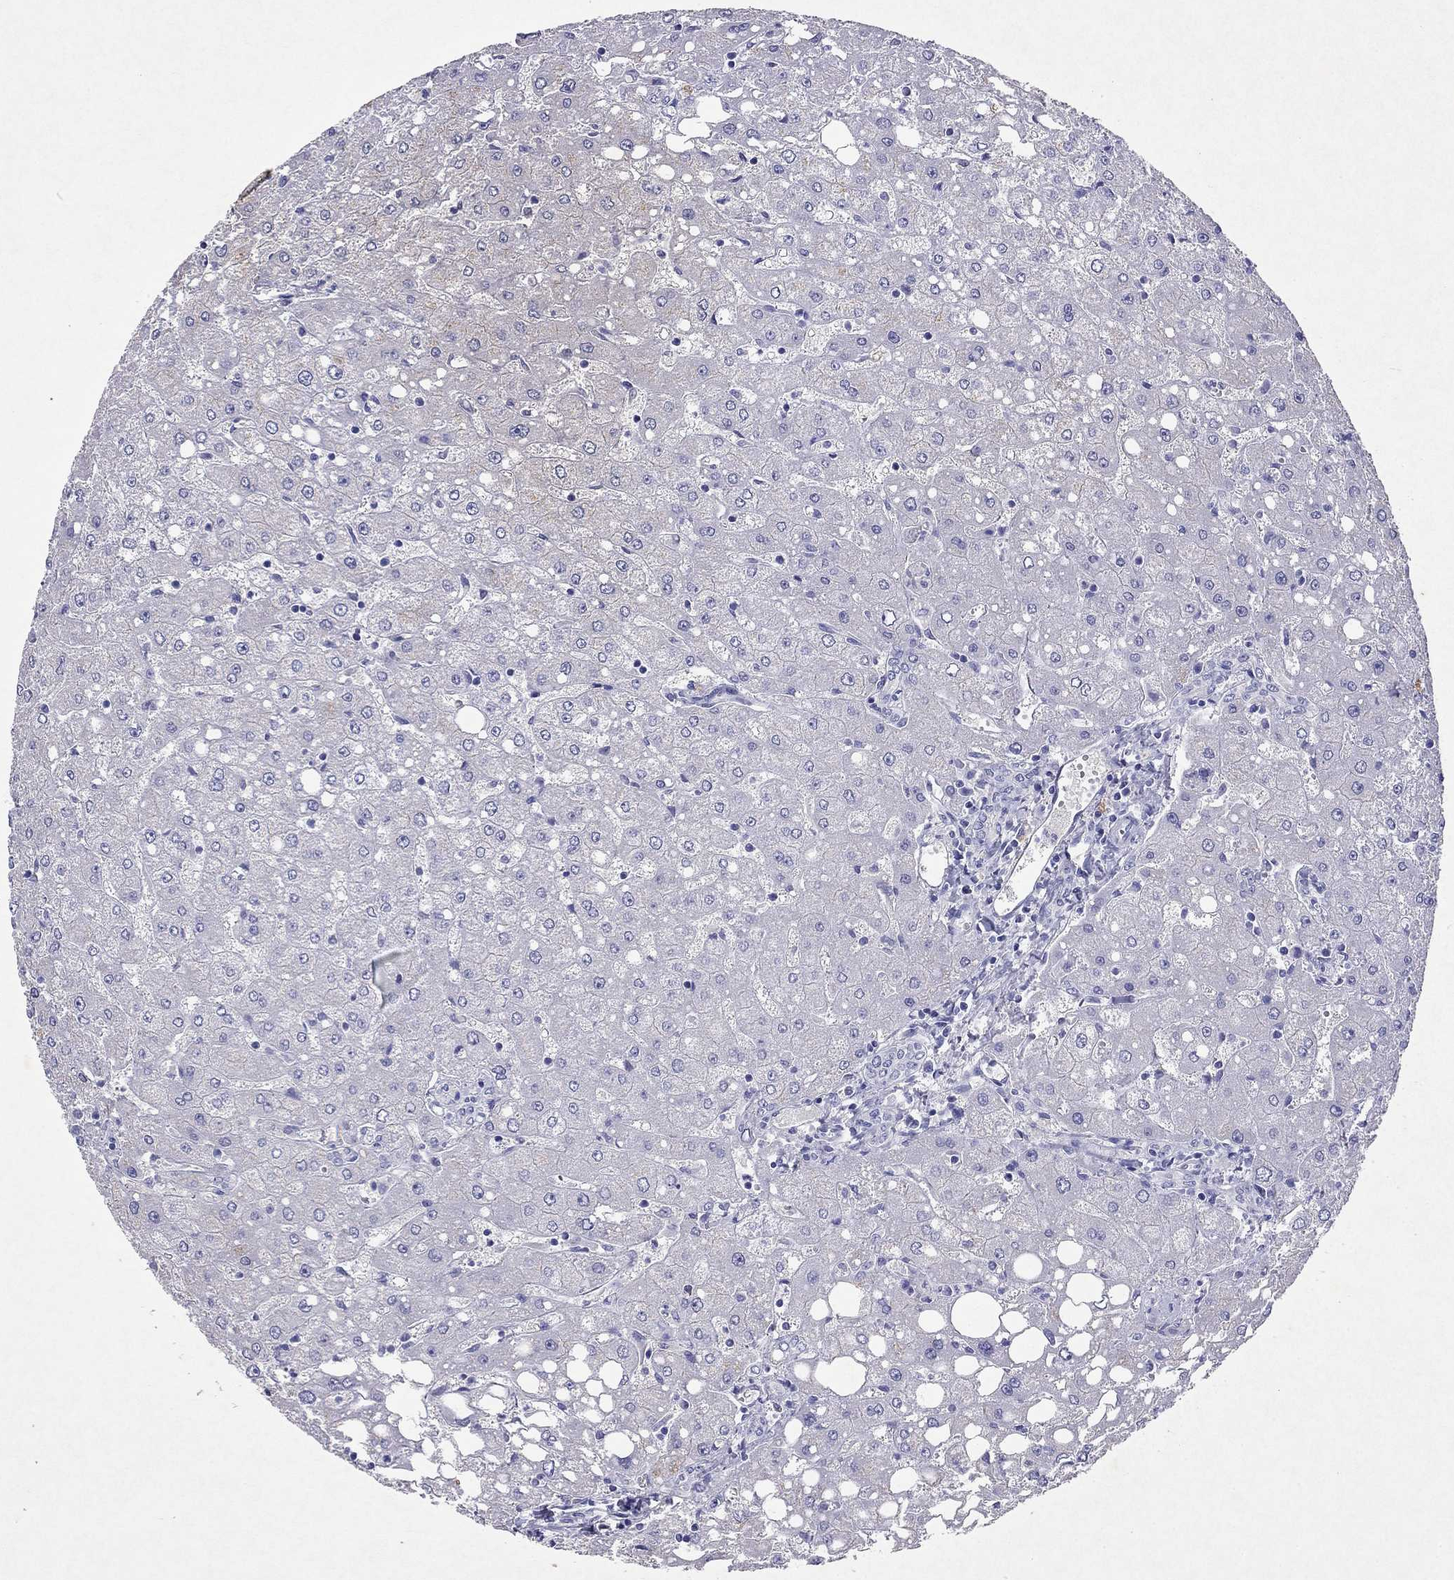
{"staining": {"intensity": "negative", "quantity": "none", "location": "none"}, "tissue": "liver", "cell_type": "Cholangiocytes", "image_type": "normal", "snomed": [{"axis": "morphology", "description": "Normal tissue, NOS"}, {"axis": "topography", "description": "Liver"}], "caption": "DAB (3,3'-diaminobenzidine) immunohistochemical staining of normal human liver reveals no significant positivity in cholangiocytes.", "gene": "ARMC12", "patient": {"sex": "female", "age": 53}}